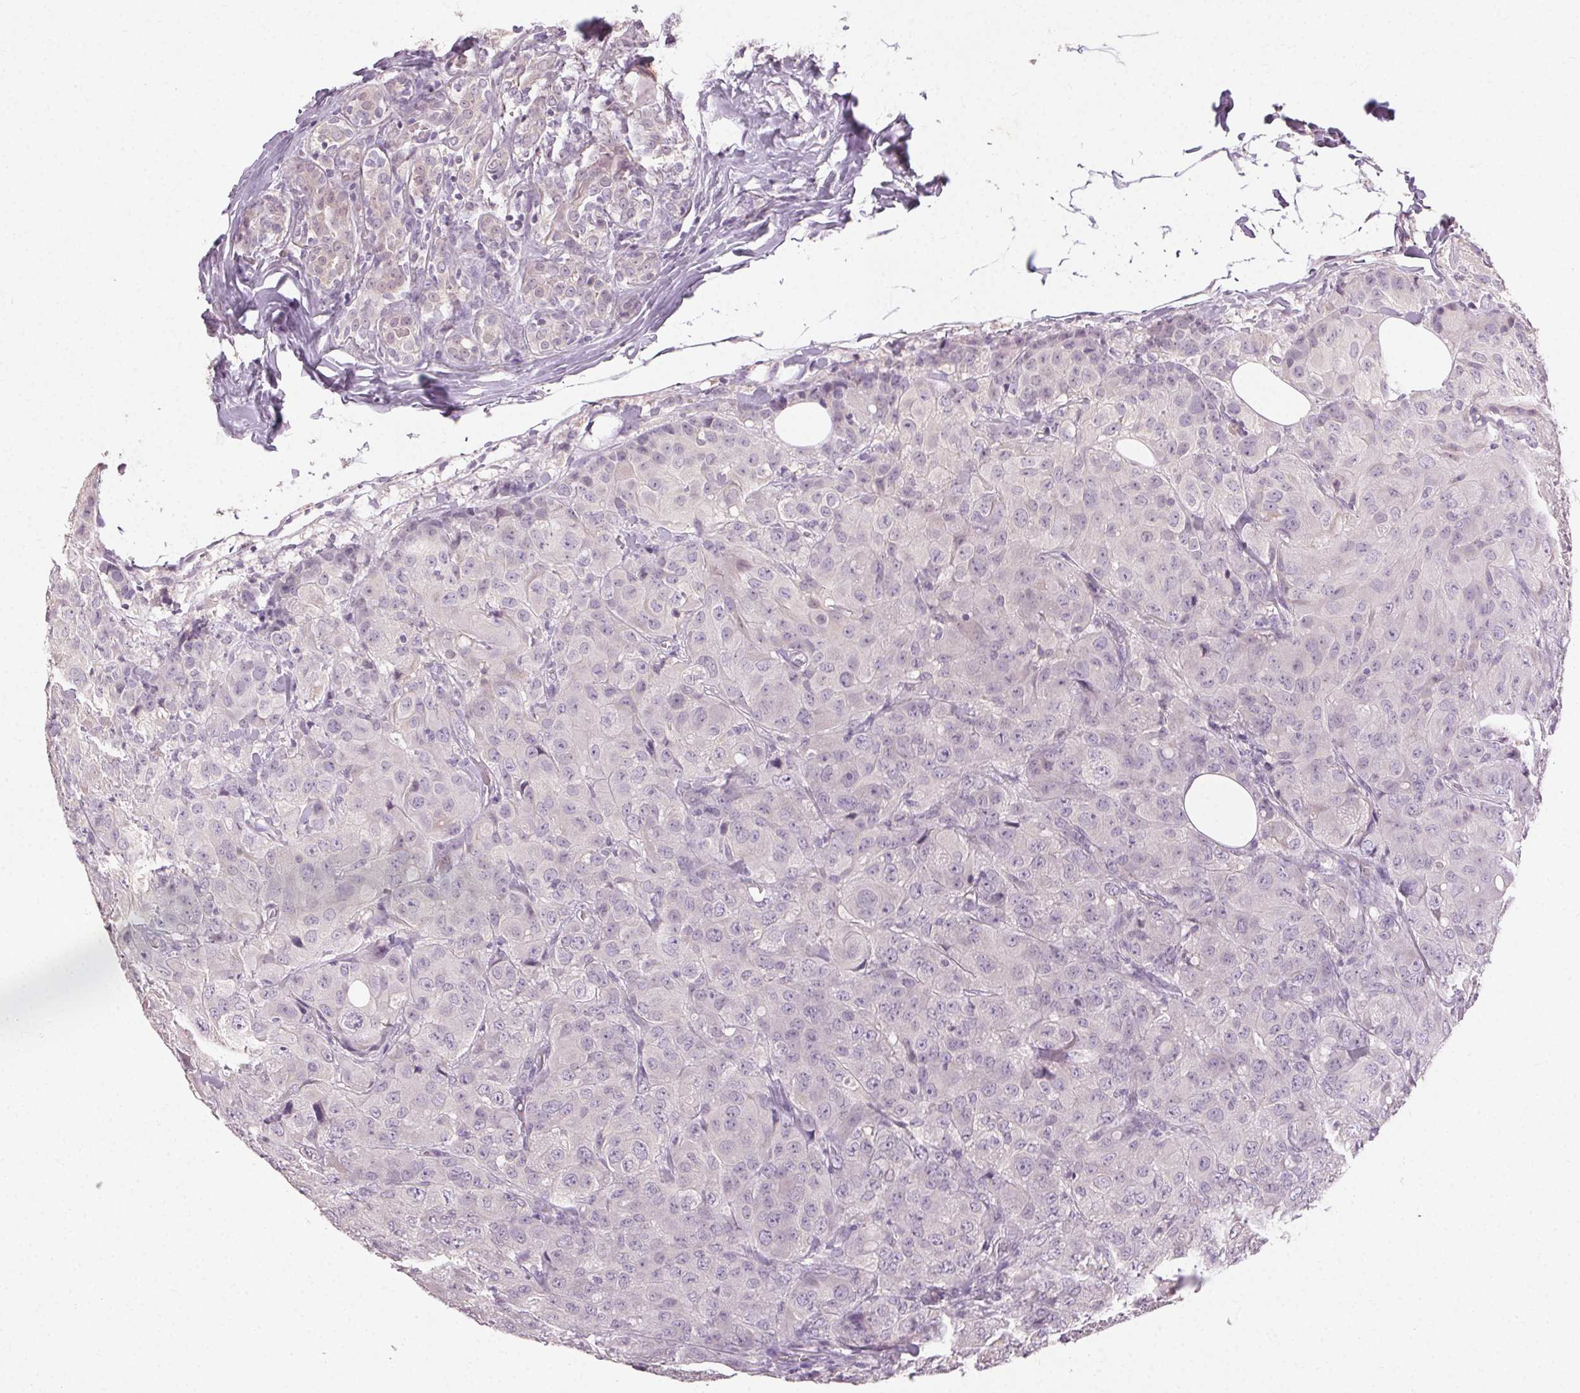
{"staining": {"intensity": "negative", "quantity": "none", "location": "none"}, "tissue": "breast cancer", "cell_type": "Tumor cells", "image_type": "cancer", "snomed": [{"axis": "morphology", "description": "Duct carcinoma"}, {"axis": "topography", "description": "Breast"}], "caption": "Human breast infiltrating ductal carcinoma stained for a protein using IHC displays no positivity in tumor cells.", "gene": "CLTRN", "patient": {"sex": "female", "age": 43}}